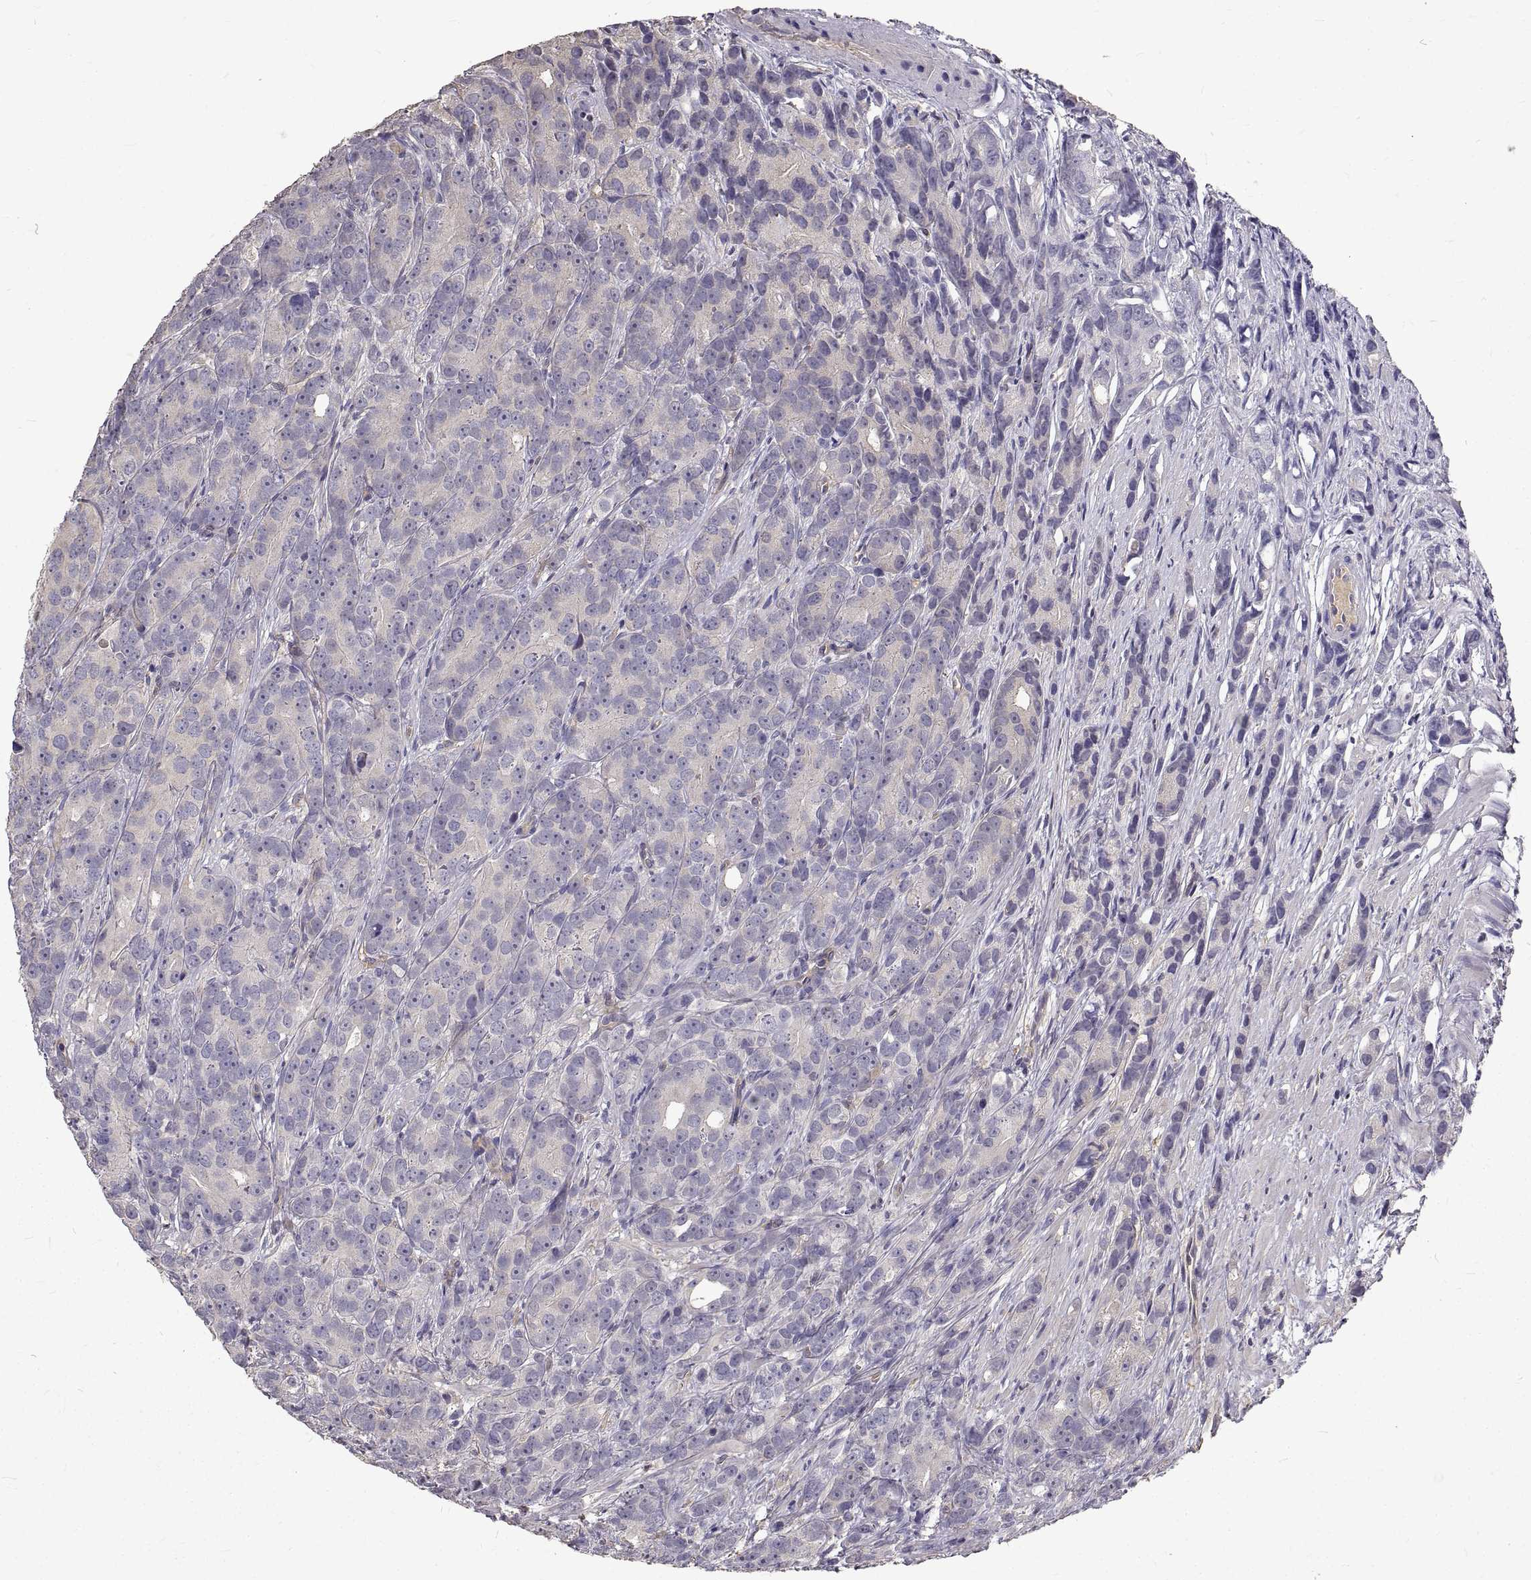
{"staining": {"intensity": "negative", "quantity": "none", "location": "none"}, "tissue": "prostate cancer", "cell_type": "Tumor cells", "image_type": "cancer", "snomed": [{"axis": "morphology", "description": "Adenocarcinoma, High grade"}, {"axis": "topography", "description": "Prostate"}], "caption": "Tumor cells show no significant protein staining in prostate cancer (adenocarcinoma (high-grade)). (DAB (3,3'-diaminobenzidine) immunohistochemistry visualized using brightfield microscopy, high magnification).", "gene": "PEA15", "patient": {"sex": "male", "age": 90}}